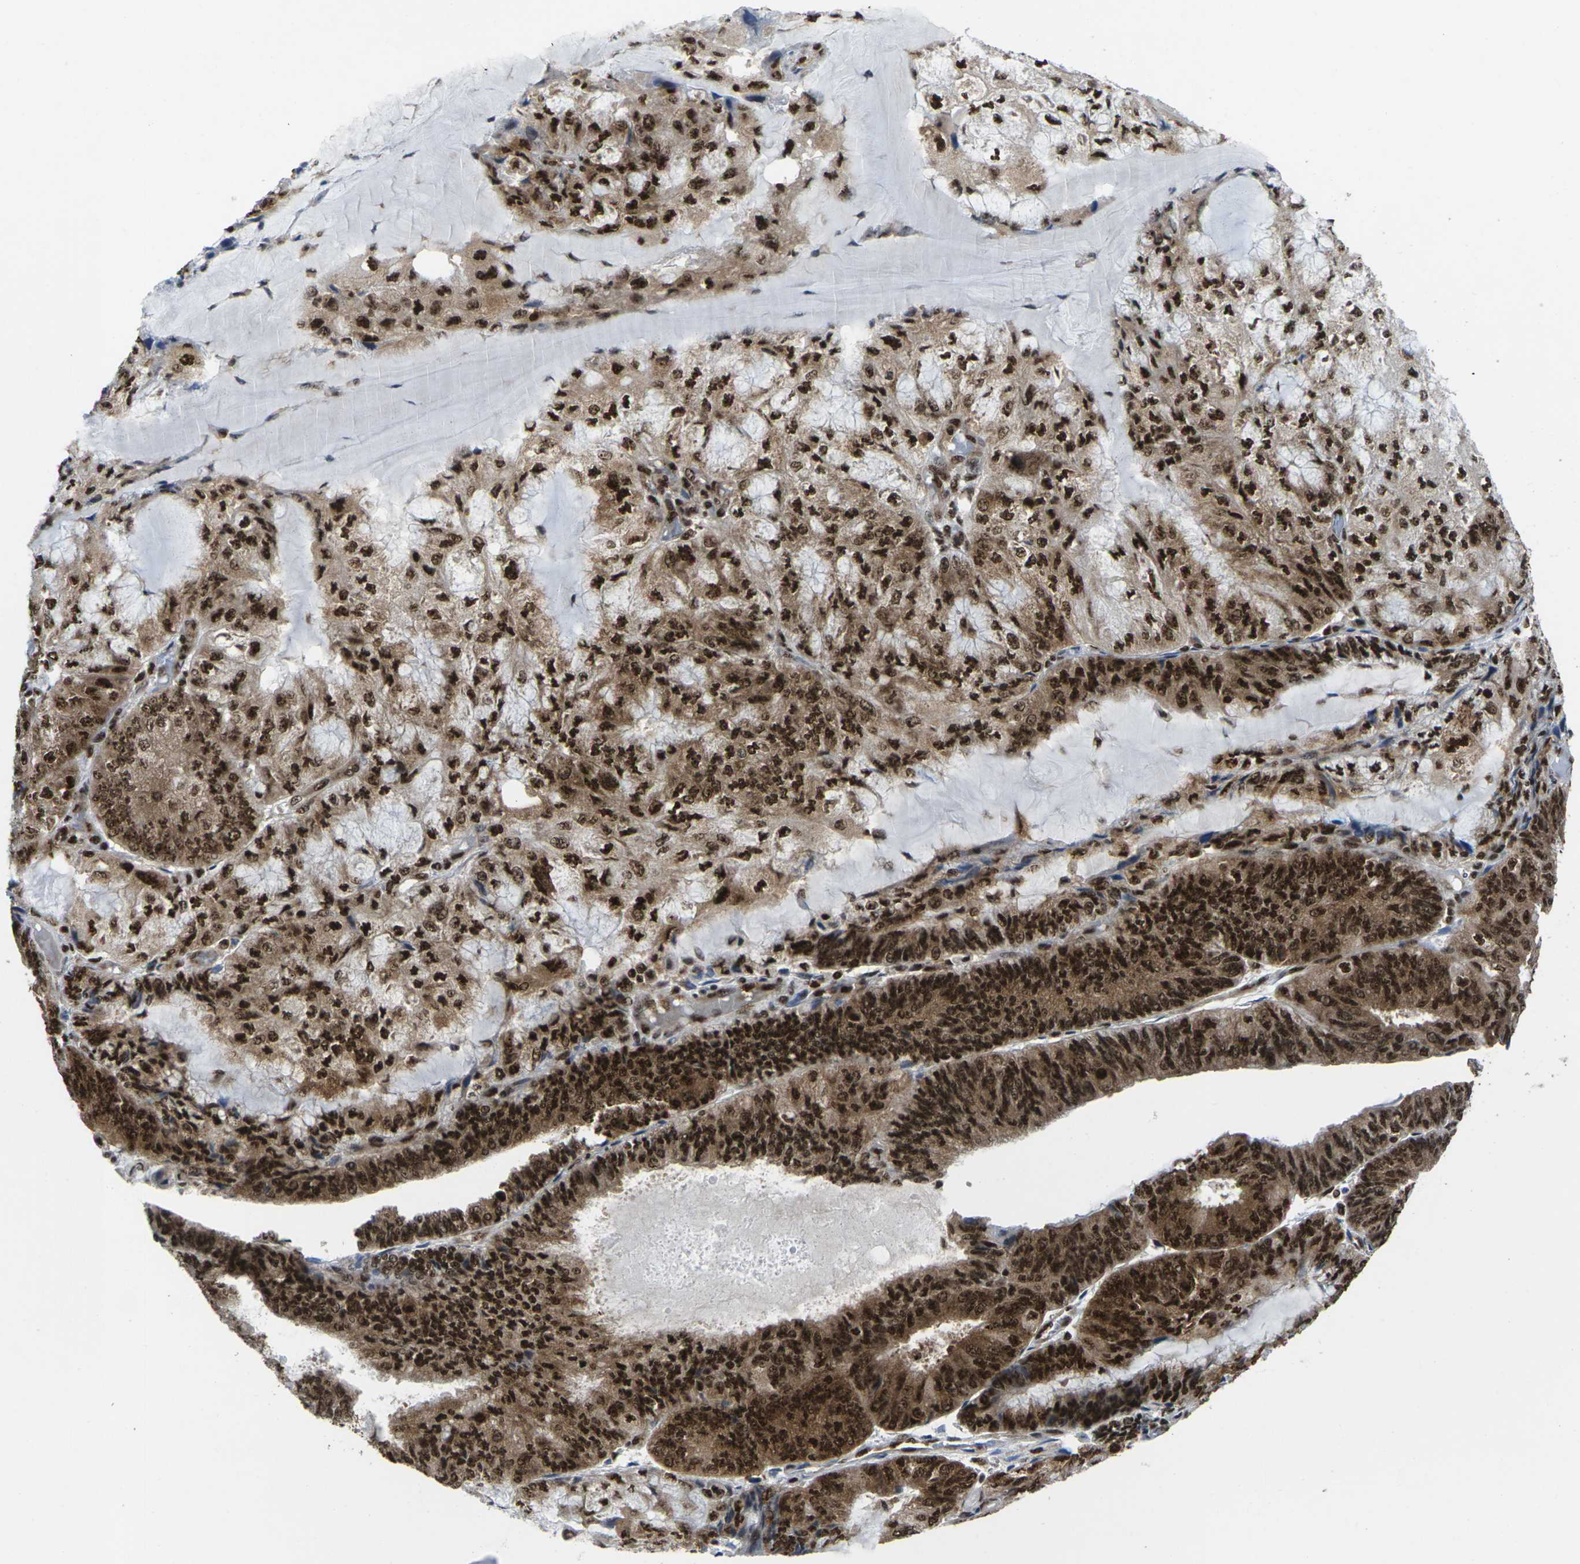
{"staining": {"intensity": "strong", "quantity": ">75%", "location": "cytoplasmic/membranous,nuclear"}, "tissue": "endometrial cancer", "cell_type": "Tumor cells", "image_type": "cancer", "snomed": [{"axis": "morphology", "description": "Adenocarcinoma, NOS"}, {"axis": "topography", "description": "Endometrium"}], "caption": "The photomicrograph reveals a brown stain indicating the presence of a protein in the cytoplasmic/membranous and nuclear of tumor cells in endometrial cancer (adenocarcinoma).", "gene": "MAGOH", "patient": {"sex": "female", "age": 81}}